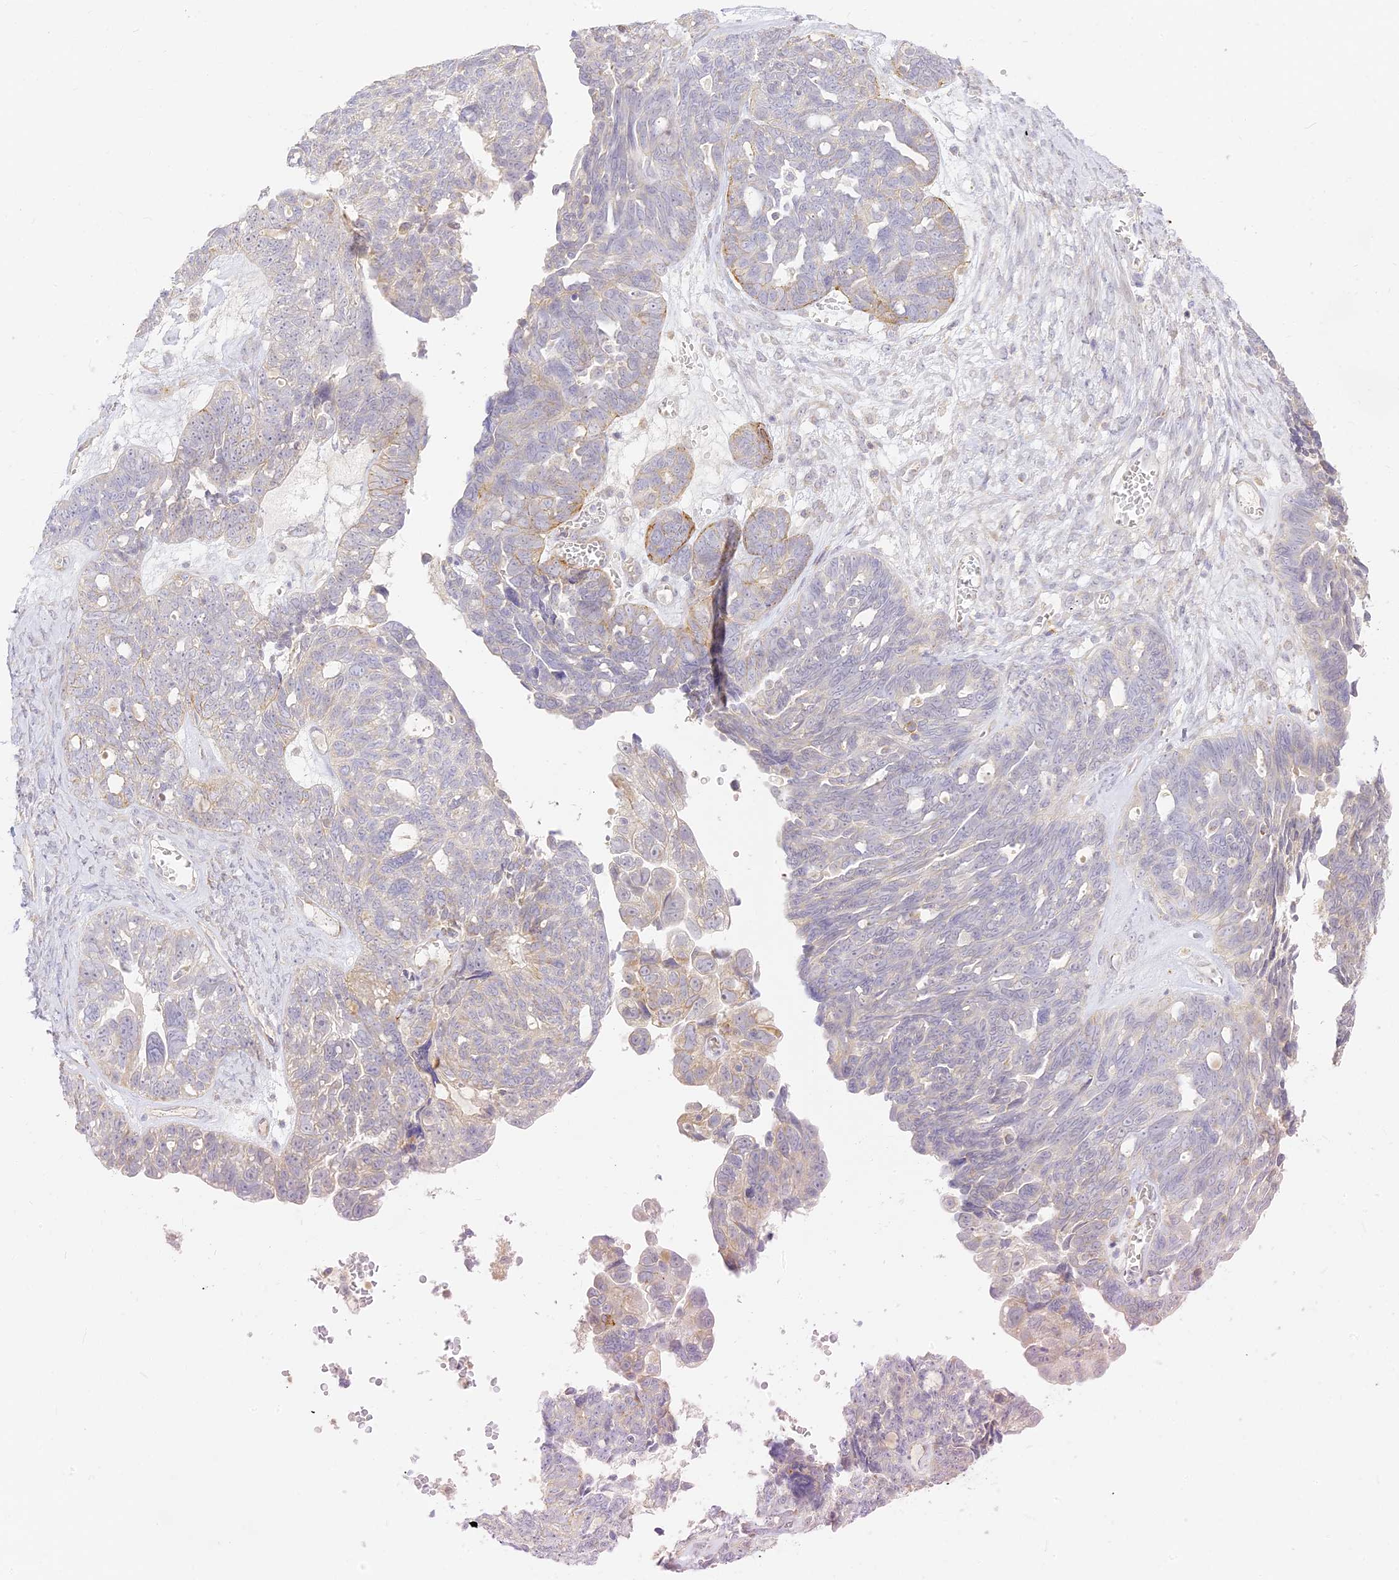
{"staining": {"intensity": "weak", "quantity": "<25%", "location": "cytoplasmic/membranous"}, "tissue": "ovarian cancer", "cell_type": "Tumor cells", "image_type": "cancer", "snomed": [{"axis": "morphology", "description": "Cystadenocarcinoma, serous, NOS"}, {"axis": "topography", "description": "Ovary"}], "caption": "IHC micrograph of neoplastic tissue: human ovarian cancer (serous cystadenocarcinoma) stained with DAB exhibits no significant protein positivity in tumor cells.", "gene": "LRRC15", "patient": {"sex": "female", "age": 79}}